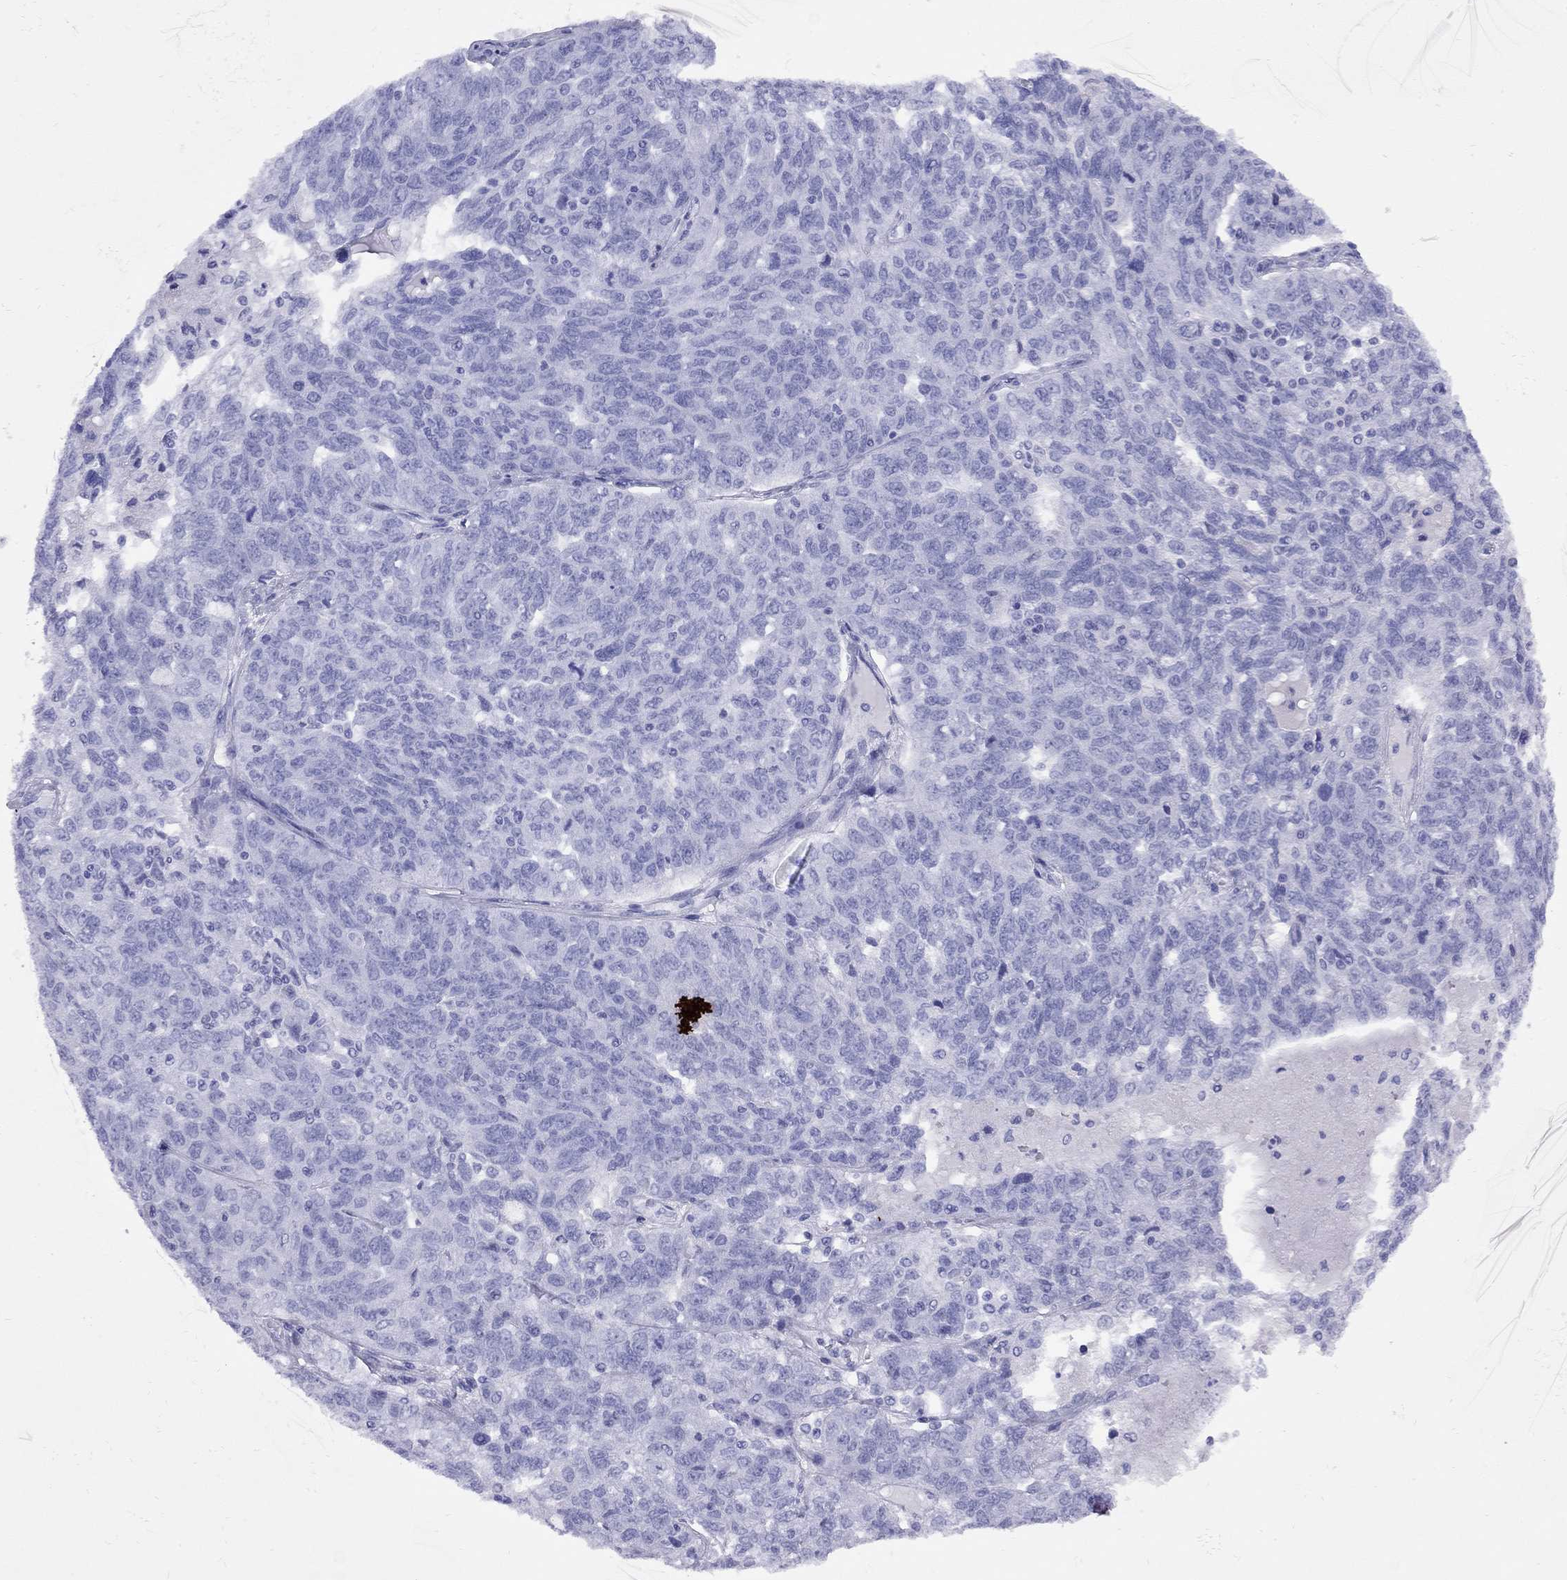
{"staining": {"intensity": "negative", "quantity": "none", "location": "none"}, "tissue": "ovarian cancer", "cell_type": "Tumor cells", "image_type": "cancer", "snomed": [{"axis": "morphology", "description": "Cystadenocarcinoma, serous, NOS"}, {"axis": "topography", "description": "Ovary"}], "caption": "An immunohistochemistry histopathology image of ovarian cancer (serous cystadenocarcinoma) is shown. There is no staining in tumor cells of ovarian cancer (serous cystadenocarcinoma). The staining was performed using DAB (3,3'-diaminobenzidine) to visualize the protein expression in brown, while the nuclei were stained in blue with hematoxylin (Magnification: 20x).", "gene": "GRIA2", "patient": {"sex": "female", "age": 71}}